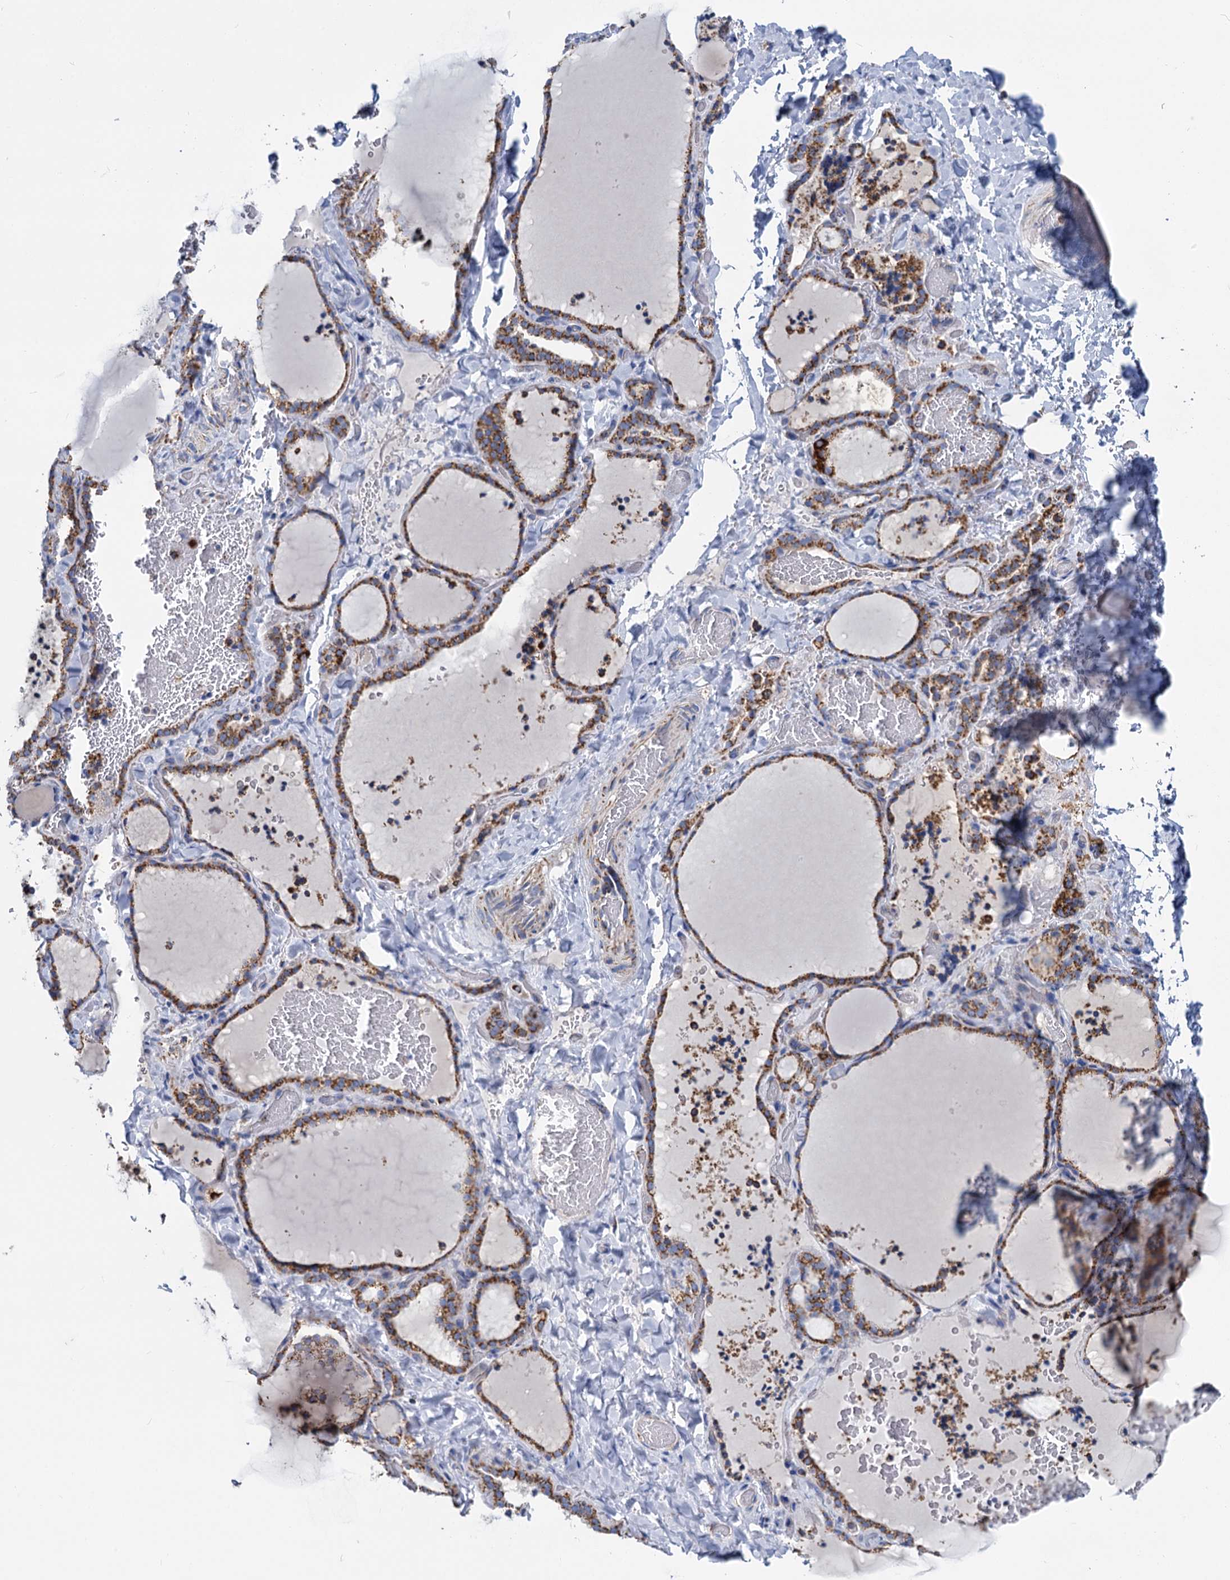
{"staining": {"intensity": "moderate", "quantity": ">75%", "location": "cytoplasmic/membranous"}, "tissue": "thyroid gland", "cell_type": "Glandular cells", "image_type": "normal", "snomed": [{"axis": "morphology", "description": "Normal tissue, NOS"}, {"axis": "topography", "description": "Thyroid gland"}], "caption": "Thyroid gland stained with DAB immunohistochemistry demonstrates medium levels of moderate cytoplasmic/membranous expression in approximately >75% of glandular cells. The staining is performed using DAB brown chromogen to label protein expression. The nuclei are counter-stained blue using hematoxylin.", "gene": "CCP110", "patient": {"sex": "female", "age": 22}}